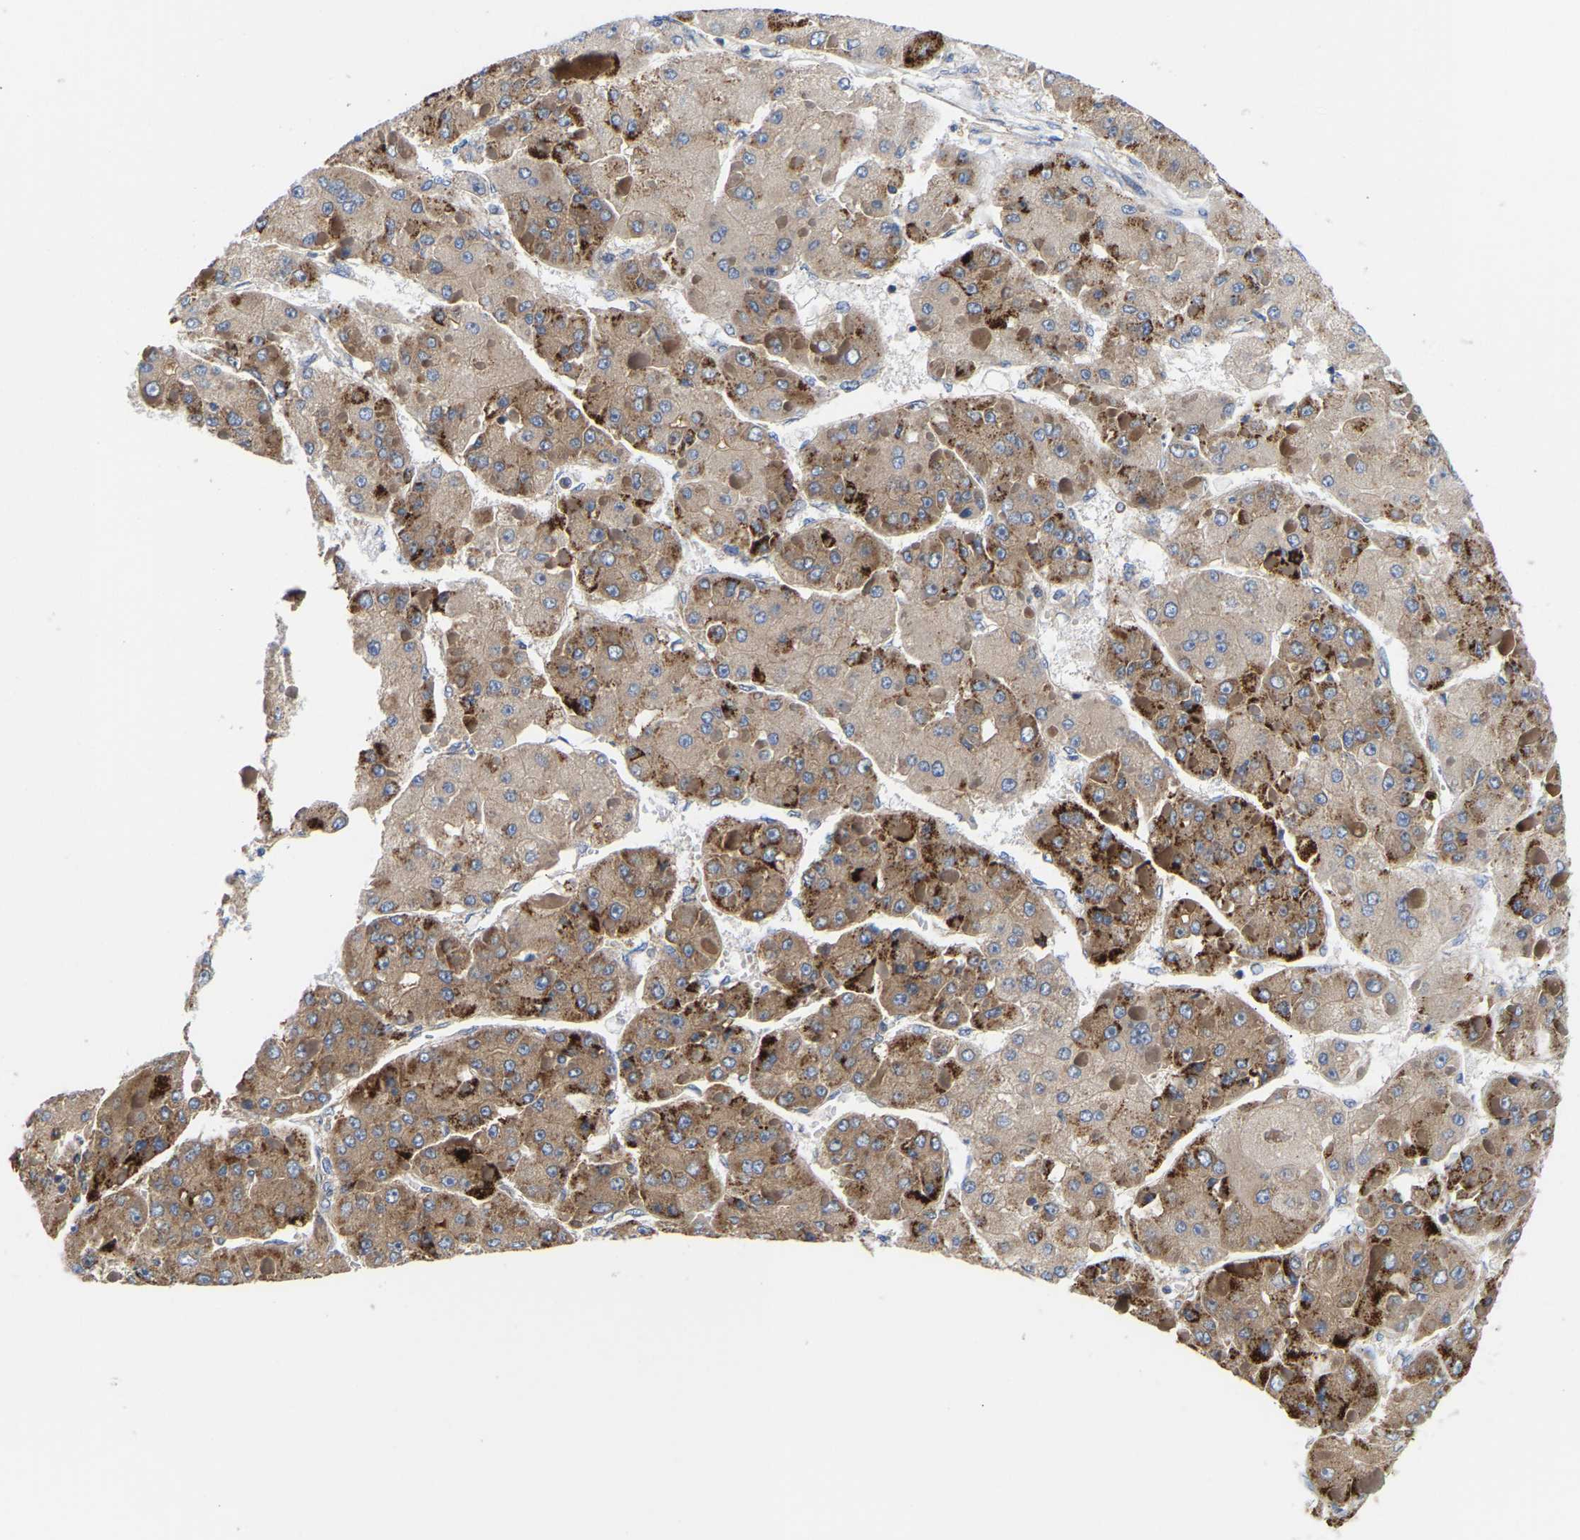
{"staining": {"intensity": "moderate", "quantity": ">75%", "location": "cytoplasmic/membranous"}, "tissue": "liver cancer", "cell_type": "Tumor cells", "image_type": "cancer", "snomed": [{"axis": "morphology", "description": "Carcinoma, Hepatocellular, NOS"}, {"axis": "topography", "description": "Liver"}], "caption": "An image of human liver cancer stained for a protein reveals moderate cytoplasmic/membranous brown staining in tumor cells.", "gene": "AIMP2", "patient": {"sex": "female", "age": 73}}